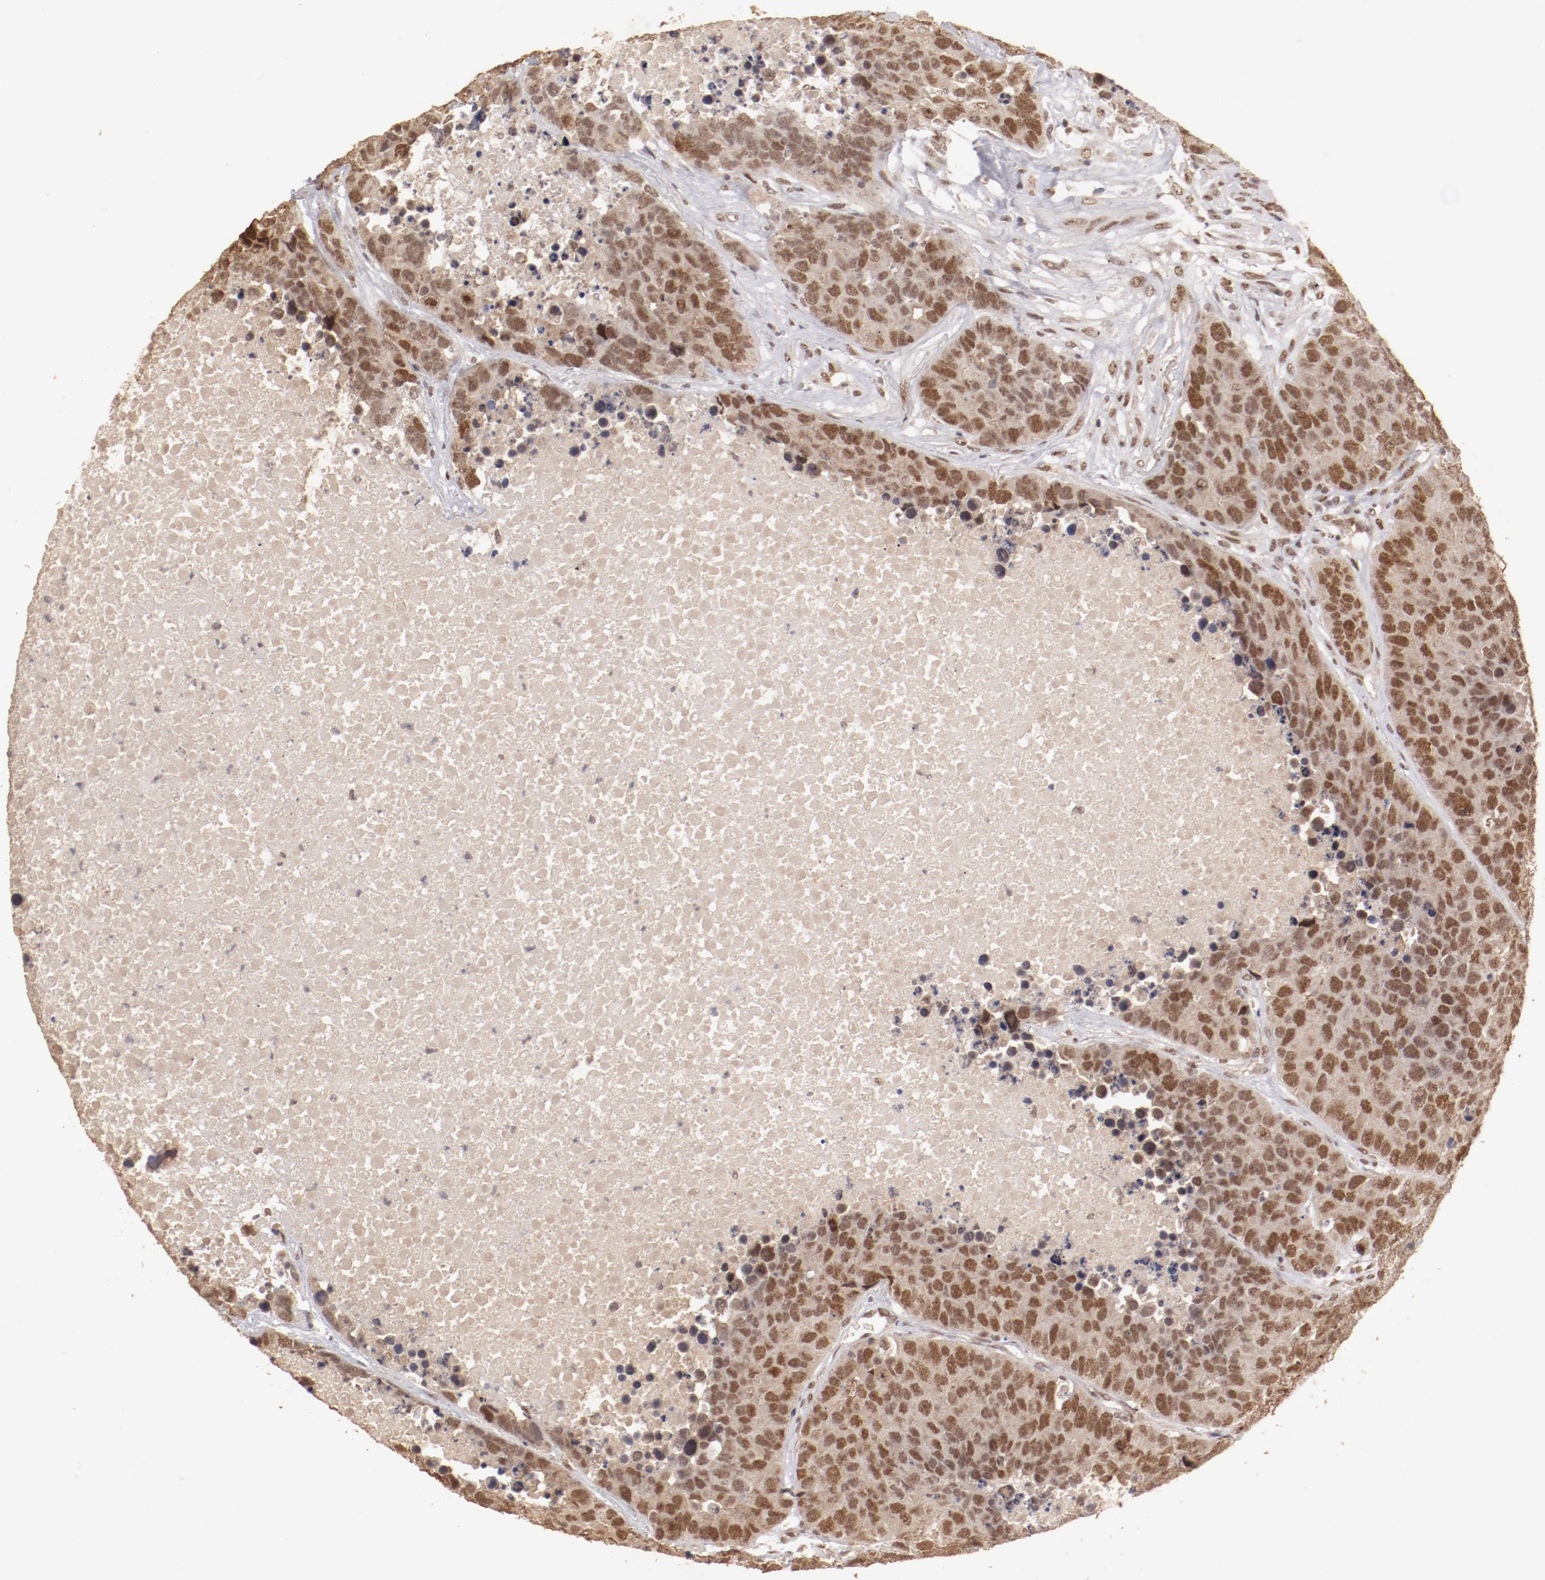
{"staining": {"intensity": "moderate", "quantity": ">75%", "location": "cytoplasmic/membranous,nuclear"}, "tissue": "carcinoid", "cell_type": "Tumor cells", "image_type": "cancer", "snomed": [{"axis": "morphology", "description": "Carcinoid, malignant, NOS"}, {"axis": "topography", "description": "Lung"}], "caption": "Malignant carcinoid stained for a protein (brown) reveals moderate cytoplasmic/membranous and nuclear positive expression in about >75% of tumor cells.", "gene": "CLOCK", "patient": {"sex": "male", "age": 60}}